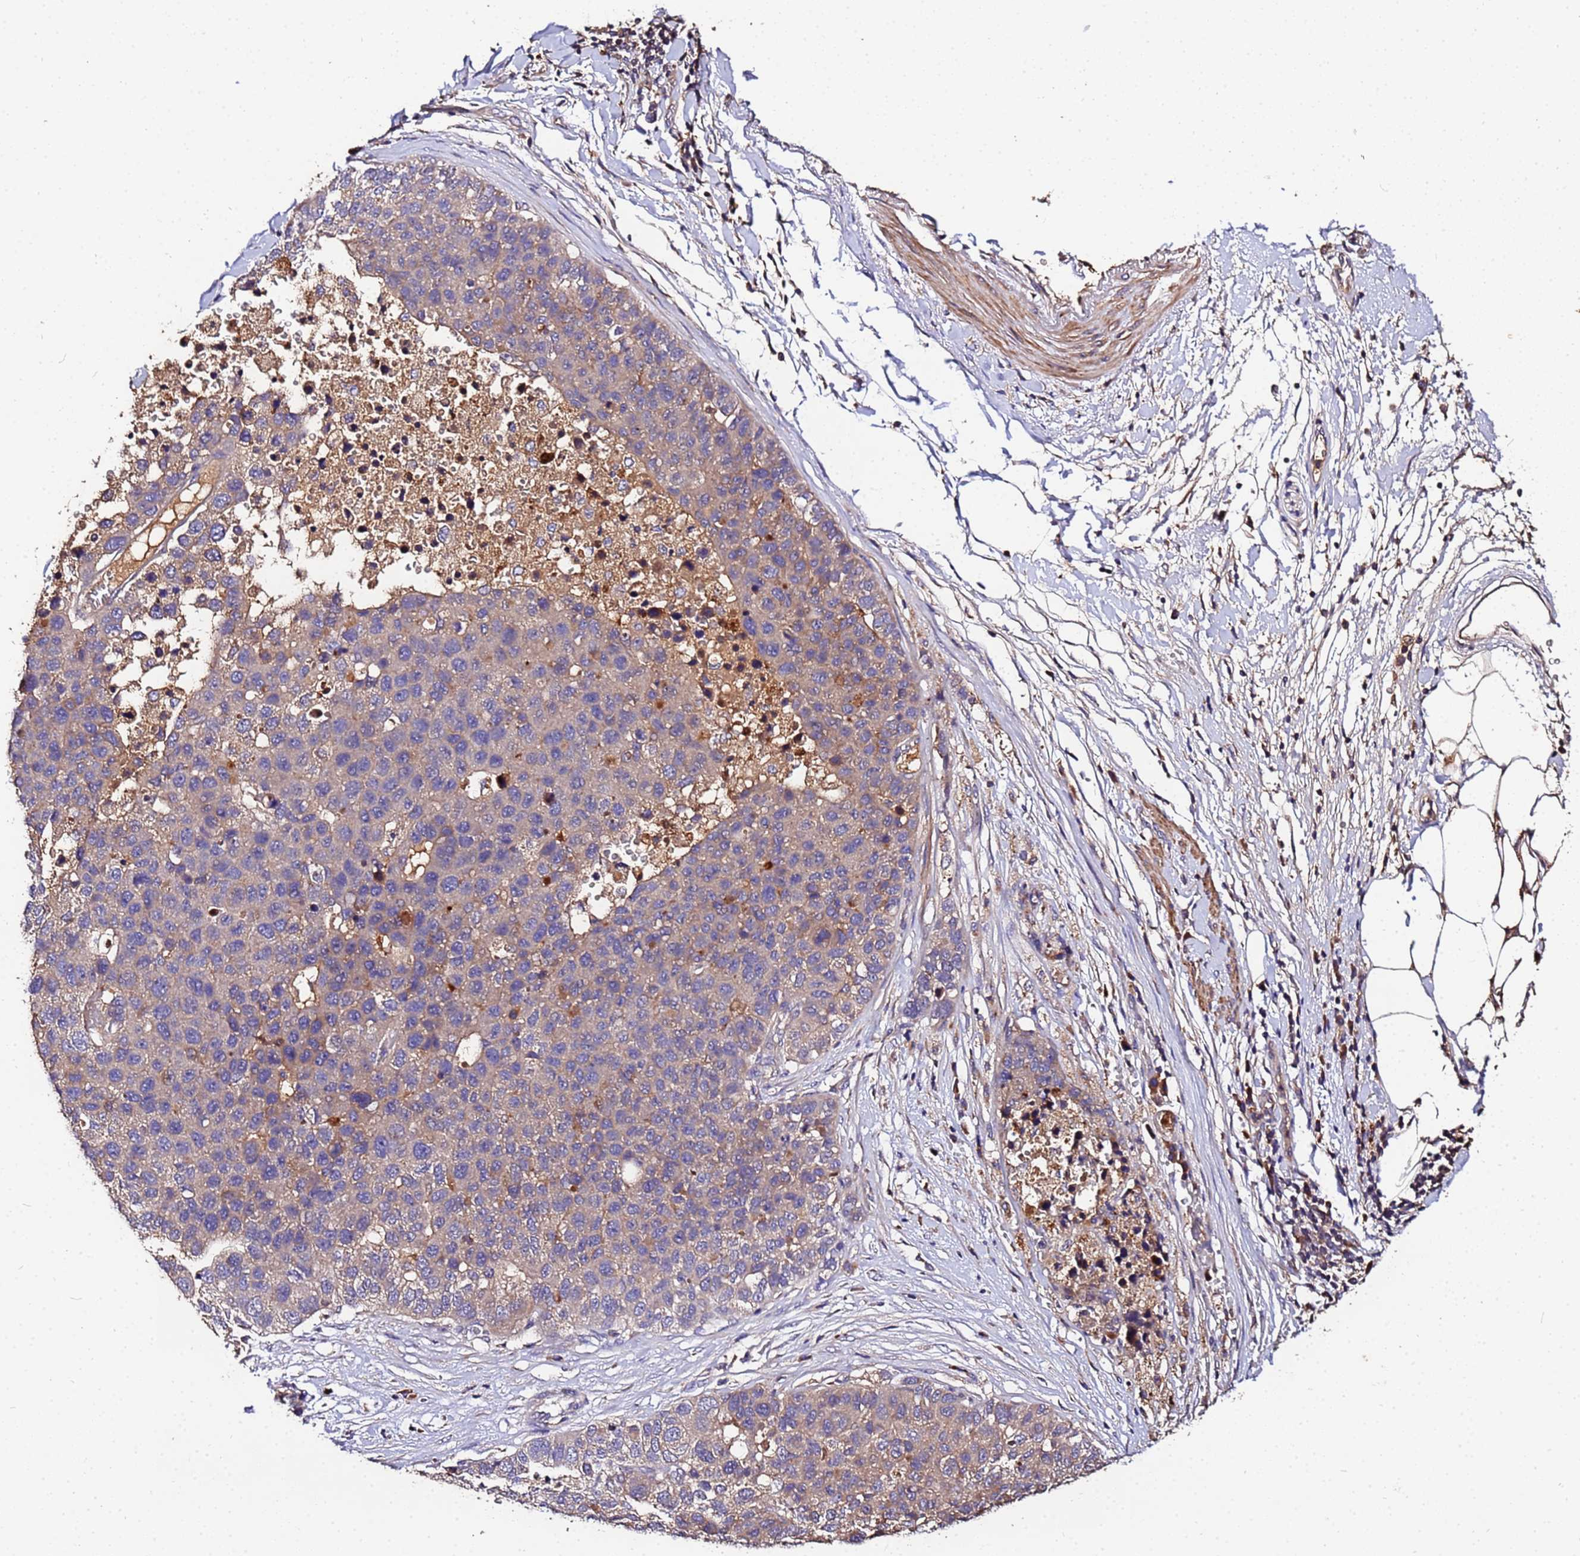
{"staining": {"intensity": "weak", "quantity": "25%-75%", "location": "cytoplasmic/membranous"}, "tissue": "pancreatic cancer", "cell_type": "Tumor cells", "image_type": "cancer", "snomed": [{"axis": "morphology", "description": "Adenocarcinoma, NOS"}, {"axis": "topography", "description": "Pancreas"}], "caption": "An image of human adenocarcinoma (pancreatic) stained for a protein exhibits weak cytoplasmic/membranous brown staining in tumor cells. The protein is stained brown, and the nuclei are stained in blue (DAB (3,3'-diaminobenzidine) IHC with brightfield microscopy, high magnification).", "gene": "MTERF1", "patient": {"sex": "female", "age": 61}}